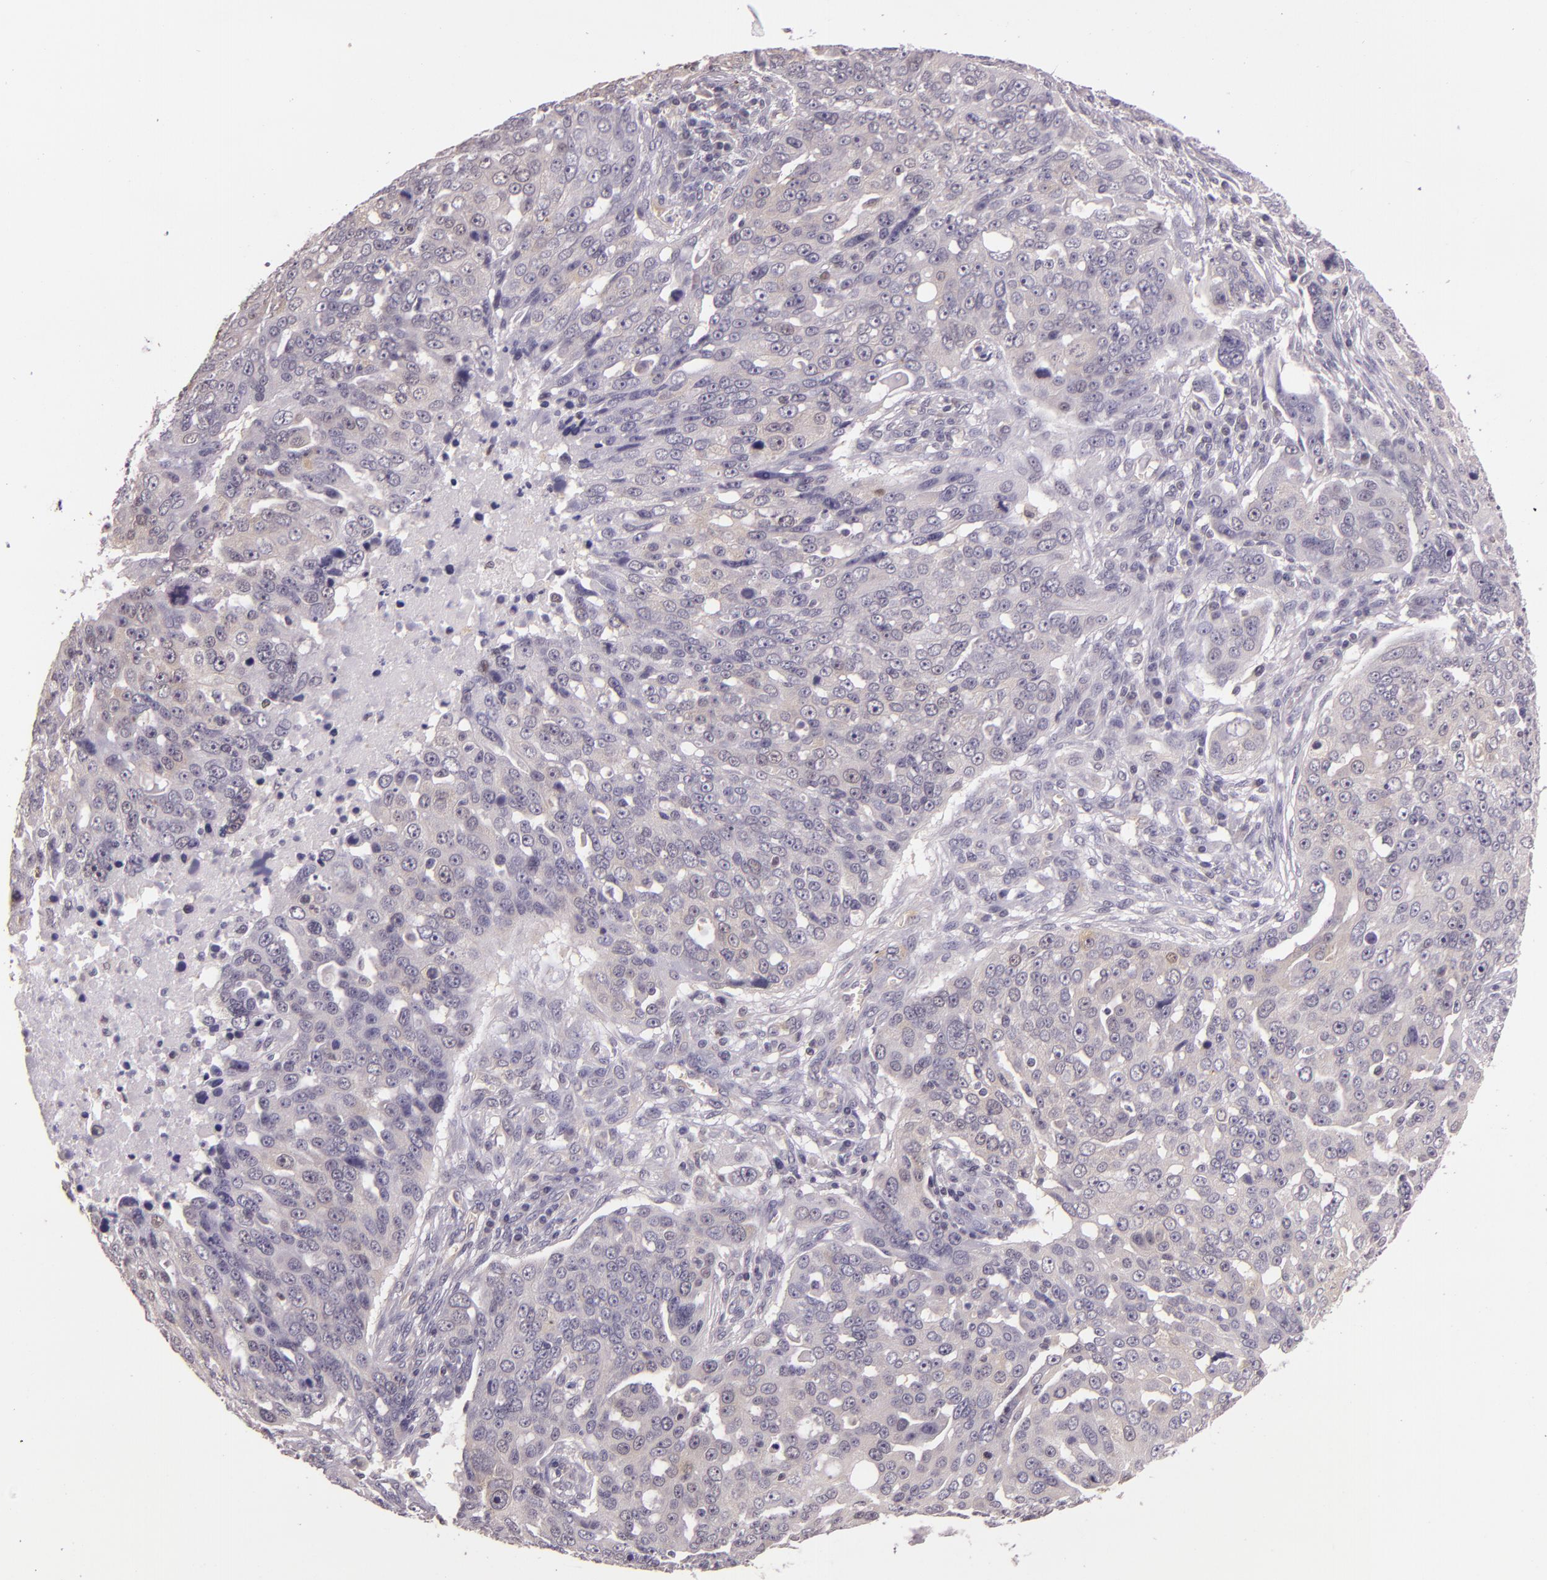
{"staining": {"intensity": "weak", "quantity": "<25%", "location": "cytoplasmic/membranous"}, "tissue": "ovarian cancer", "cell_type": "Tumor cells", "image_type": "cancer", "snomed": [{"axis": "morphology", "description": "Carcinoma, endometroid"}, {"axis": "topography", "description": "Ovary"}], "caption": "Protein analysis of endometroid carcinoma (ovarian) demonstrates no significant staining in tumor cells. The staining was performed using DAB to visualize the protein expression in brown, while the nuclei were stained in blue with hematoxylin (Magnification: 20x).", "gene": "HSPA8", "patient": {"sex": "female", "age": 75}}